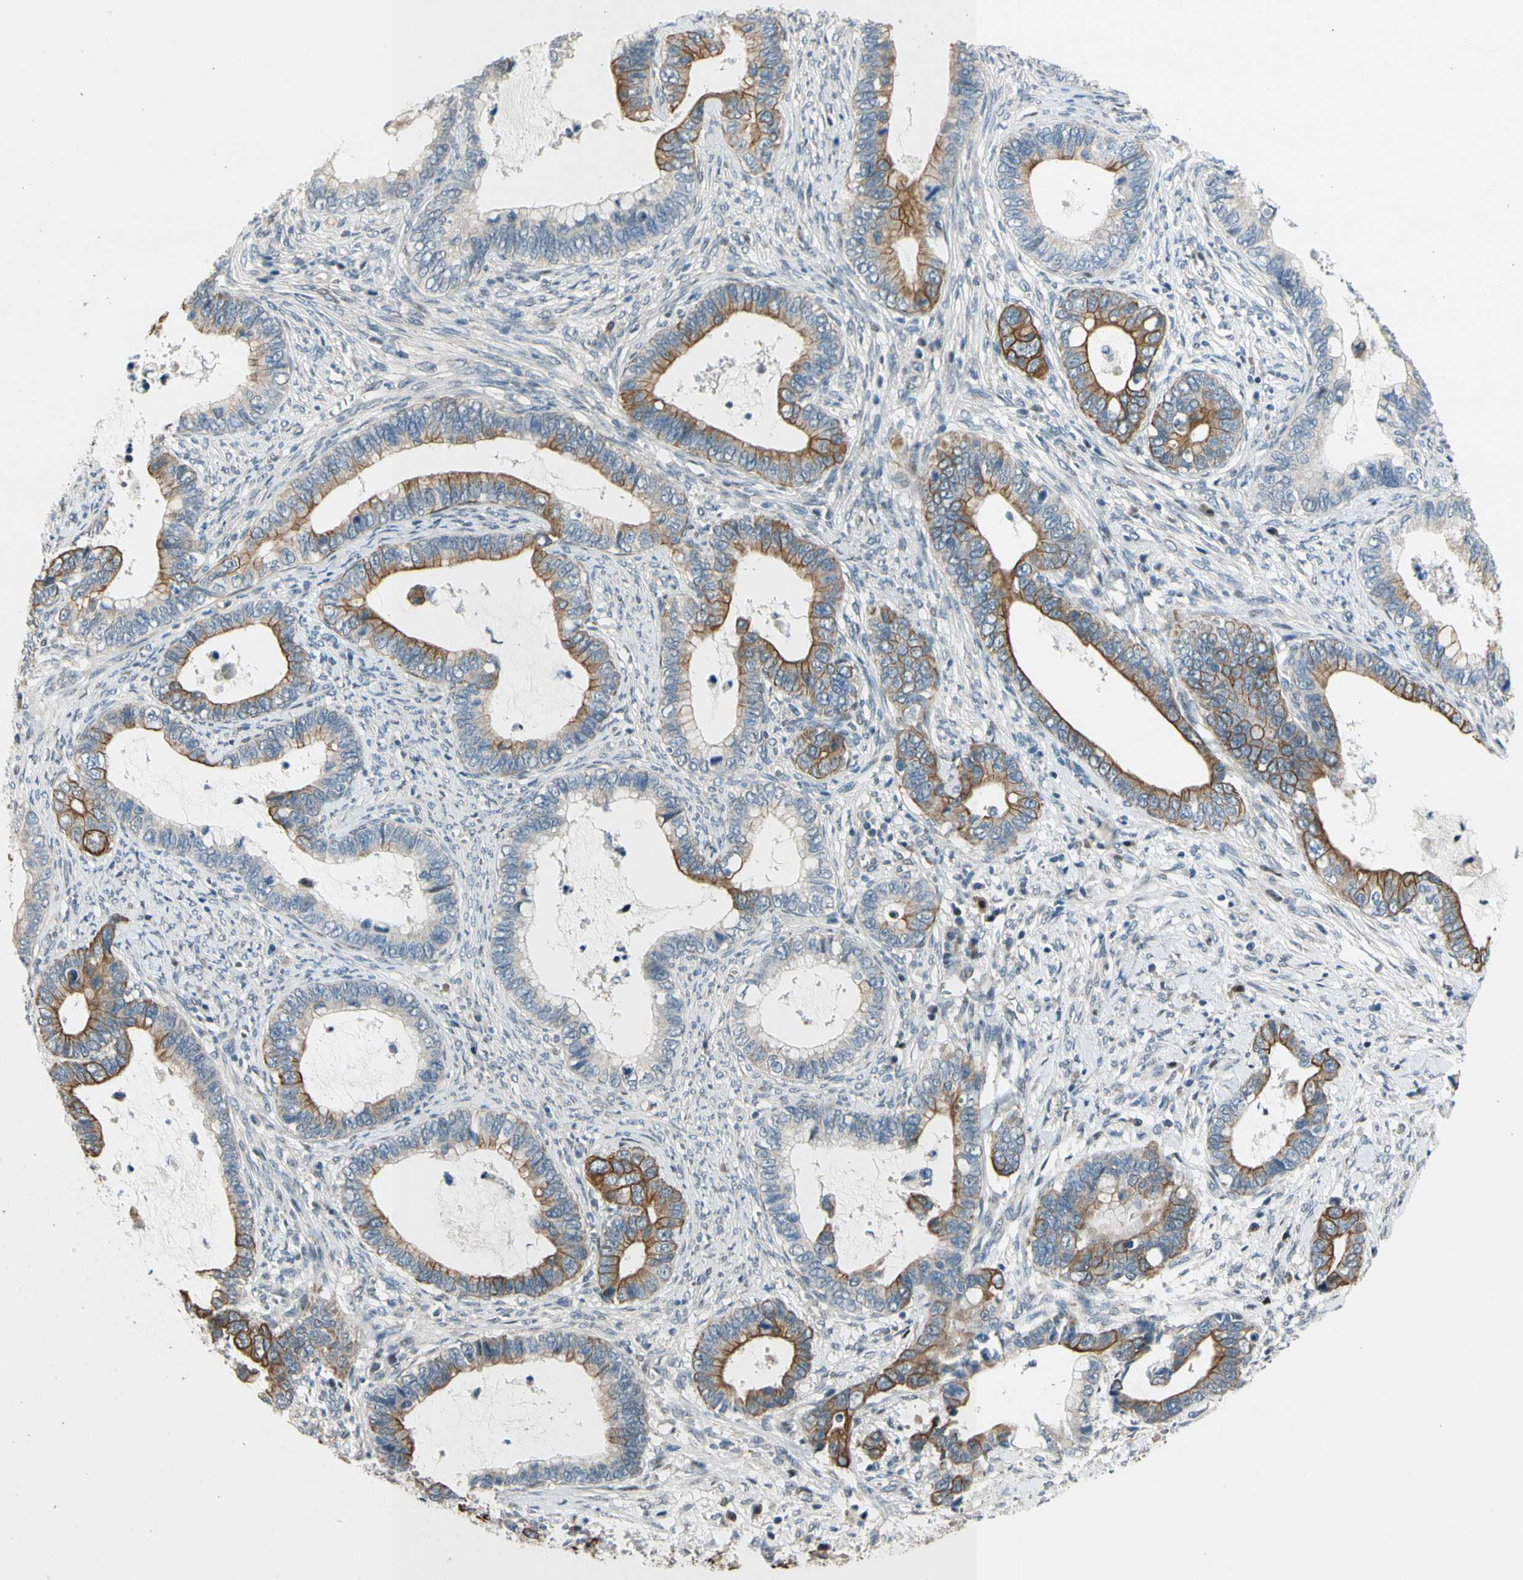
{"staining": {"intensity": "moderate", "quantity": "25%-75%", "location": "cytoplasmic/membranous"}, "tissue": "cervical cancer", "cell_type": "Tumor cells", "image_type": "cancer", "snomed": [{"axis": "morphology", "description": "Adenocarcinoma, NOS"}, {"axis": "topography", "description": "Cervix"}], "caption": "Approximately 25%-75% of tumor cells in human adenocarcinoma (cervical) exhibit moderate cytoplasmic/membranous protein staining as visualized by brown immunohistochemical staining.", "gene": "ZNF184", "patient": {"sex": "female", "age": 44}}